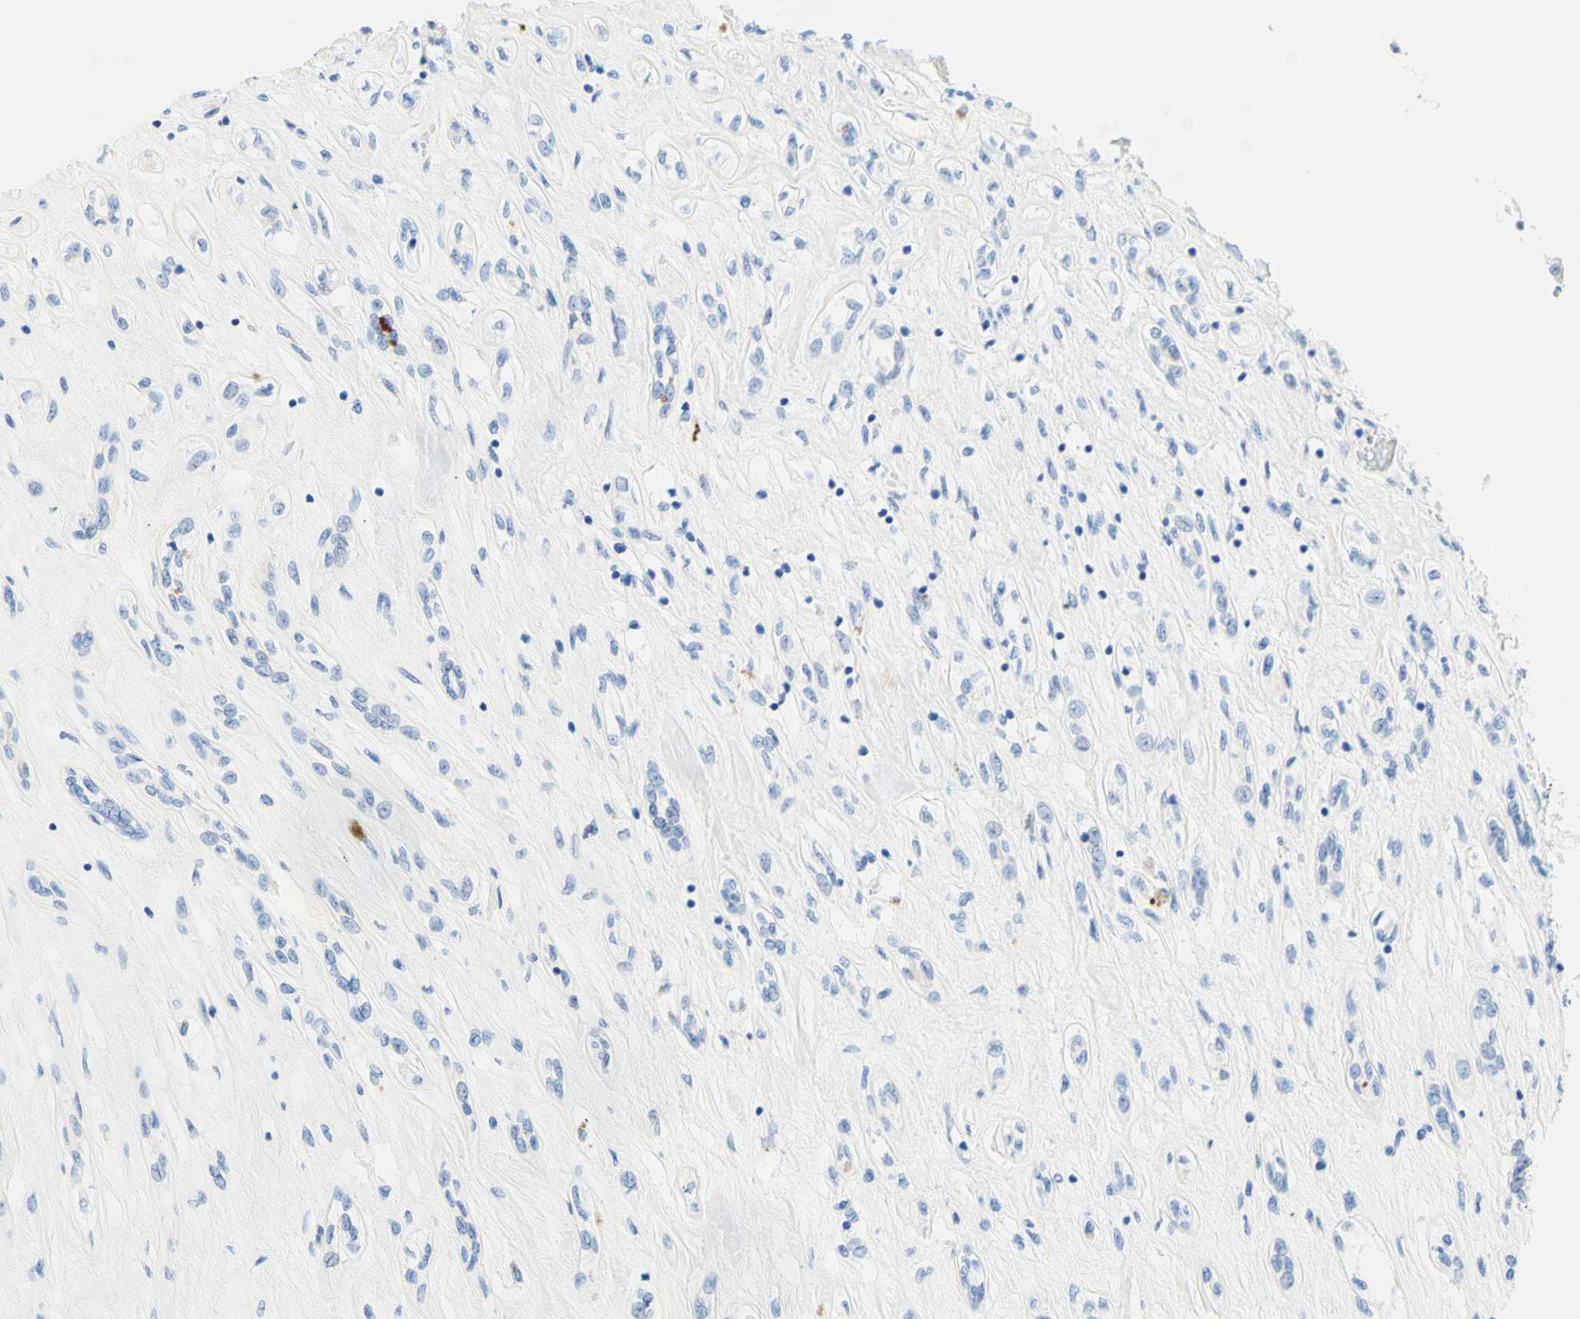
{"staining": {"intensity": "negative", "quantity": "none", "location": "none"}, "tissue": "renal cancer", "cell_type": "Tumor cells", "image_type": "cancer", "snomed": [{"axis": "morphology", "description": "Adenocarcinoma, NOS"}, {"axis": "topography", "description": "Kidney"}], "caption": "Micrograph shows no significant protein positivity in tumor cells of adenocarcinoma (renal).", "gene": "MYH2", "patient": {"sex": "female", "age": 70}}